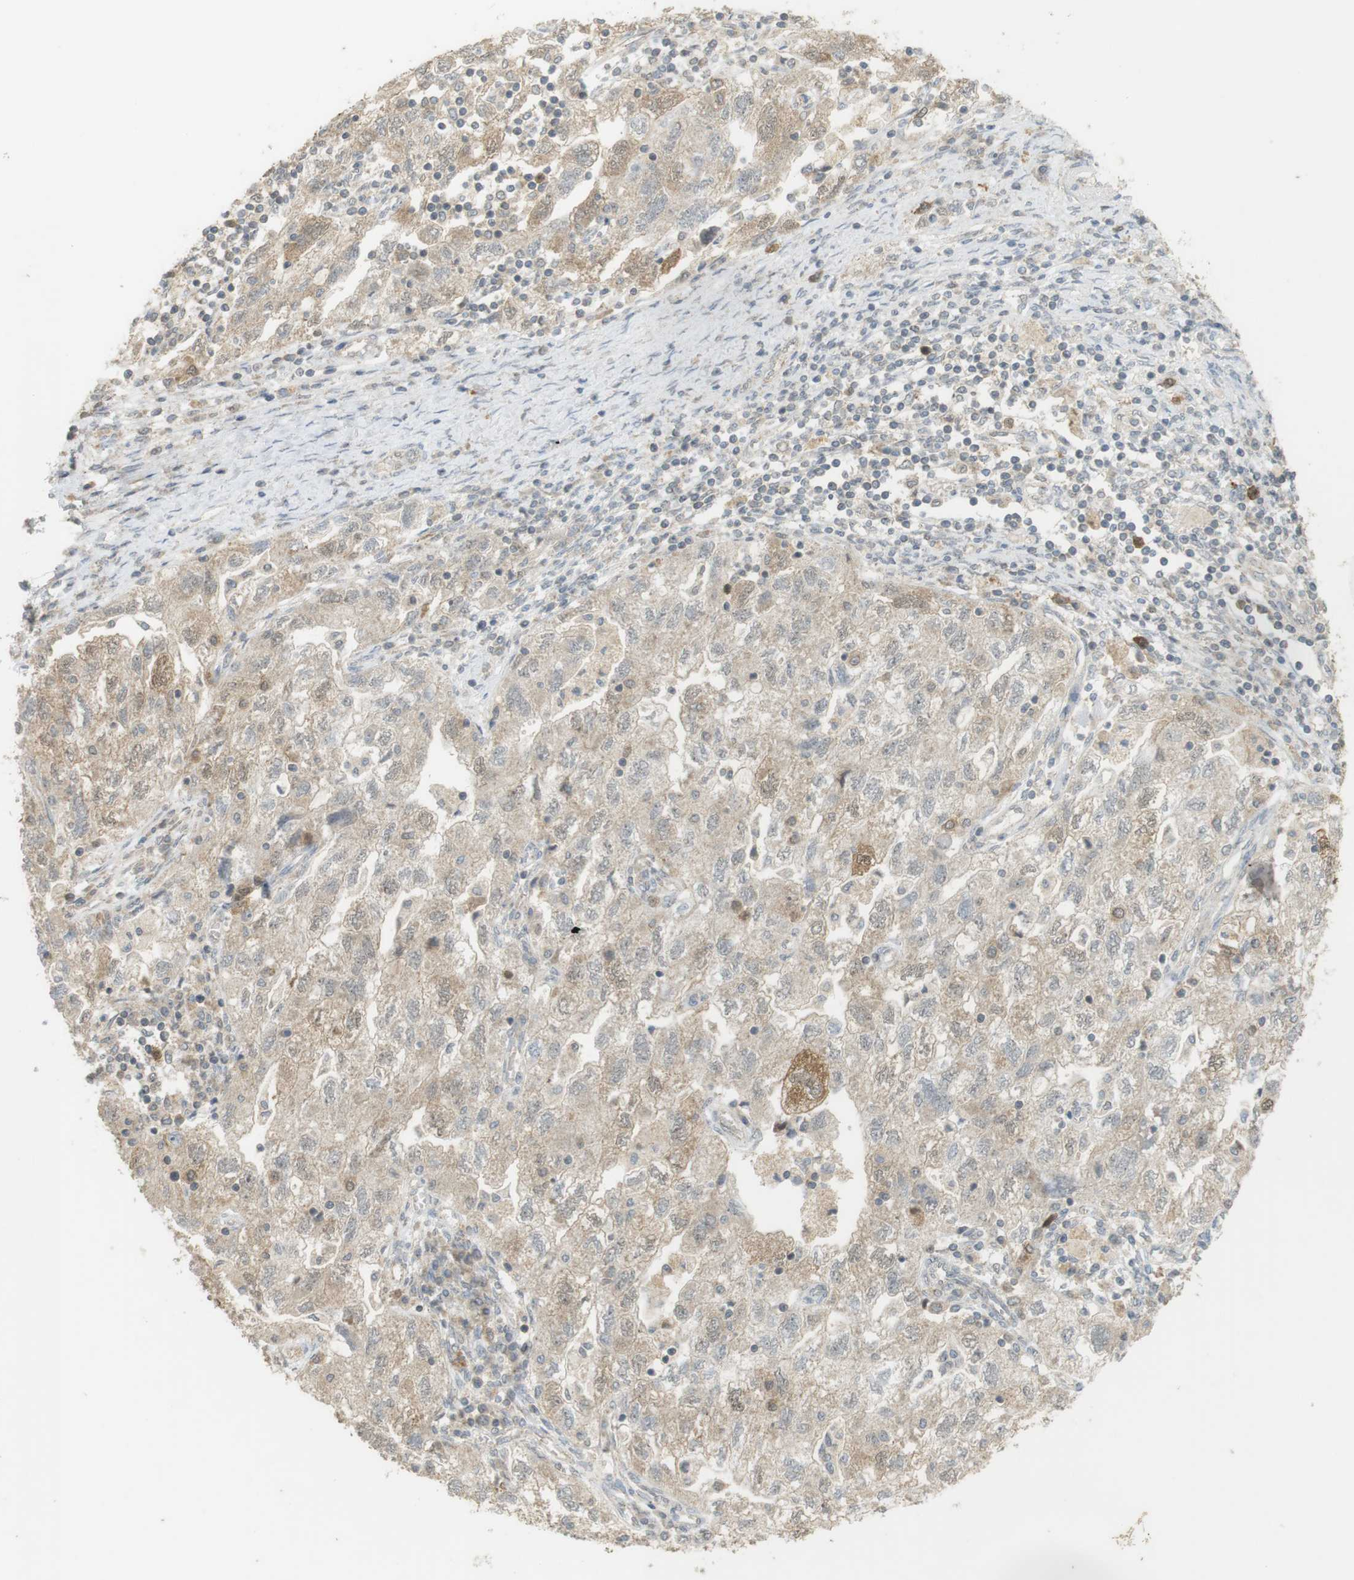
{"staining": {"intensity": "weak", "quantity": ">75%", "location": "cytoplasmic/membranous"}, "tissue": "ovarian cancer", "cell_type": "Tumor cells", "image_type": "cancer", "snomed": [{"axis": "morphology", "description": "Carcinoma, NOS"}, {"axis": "morphology", "description": "Cystadenocarcinoma, serous, NOS"}, {"axis": "topography", "description": "Ovary"}], "caption": "Immunohistochemical staining of human serous cystadenocarcinoma (ovarian) reveals weak cytoplasmic/membranous protein expression in about >75% of tumor cells.", "gene": "TTK", "patient": {"sex": "female", "age": 69}}